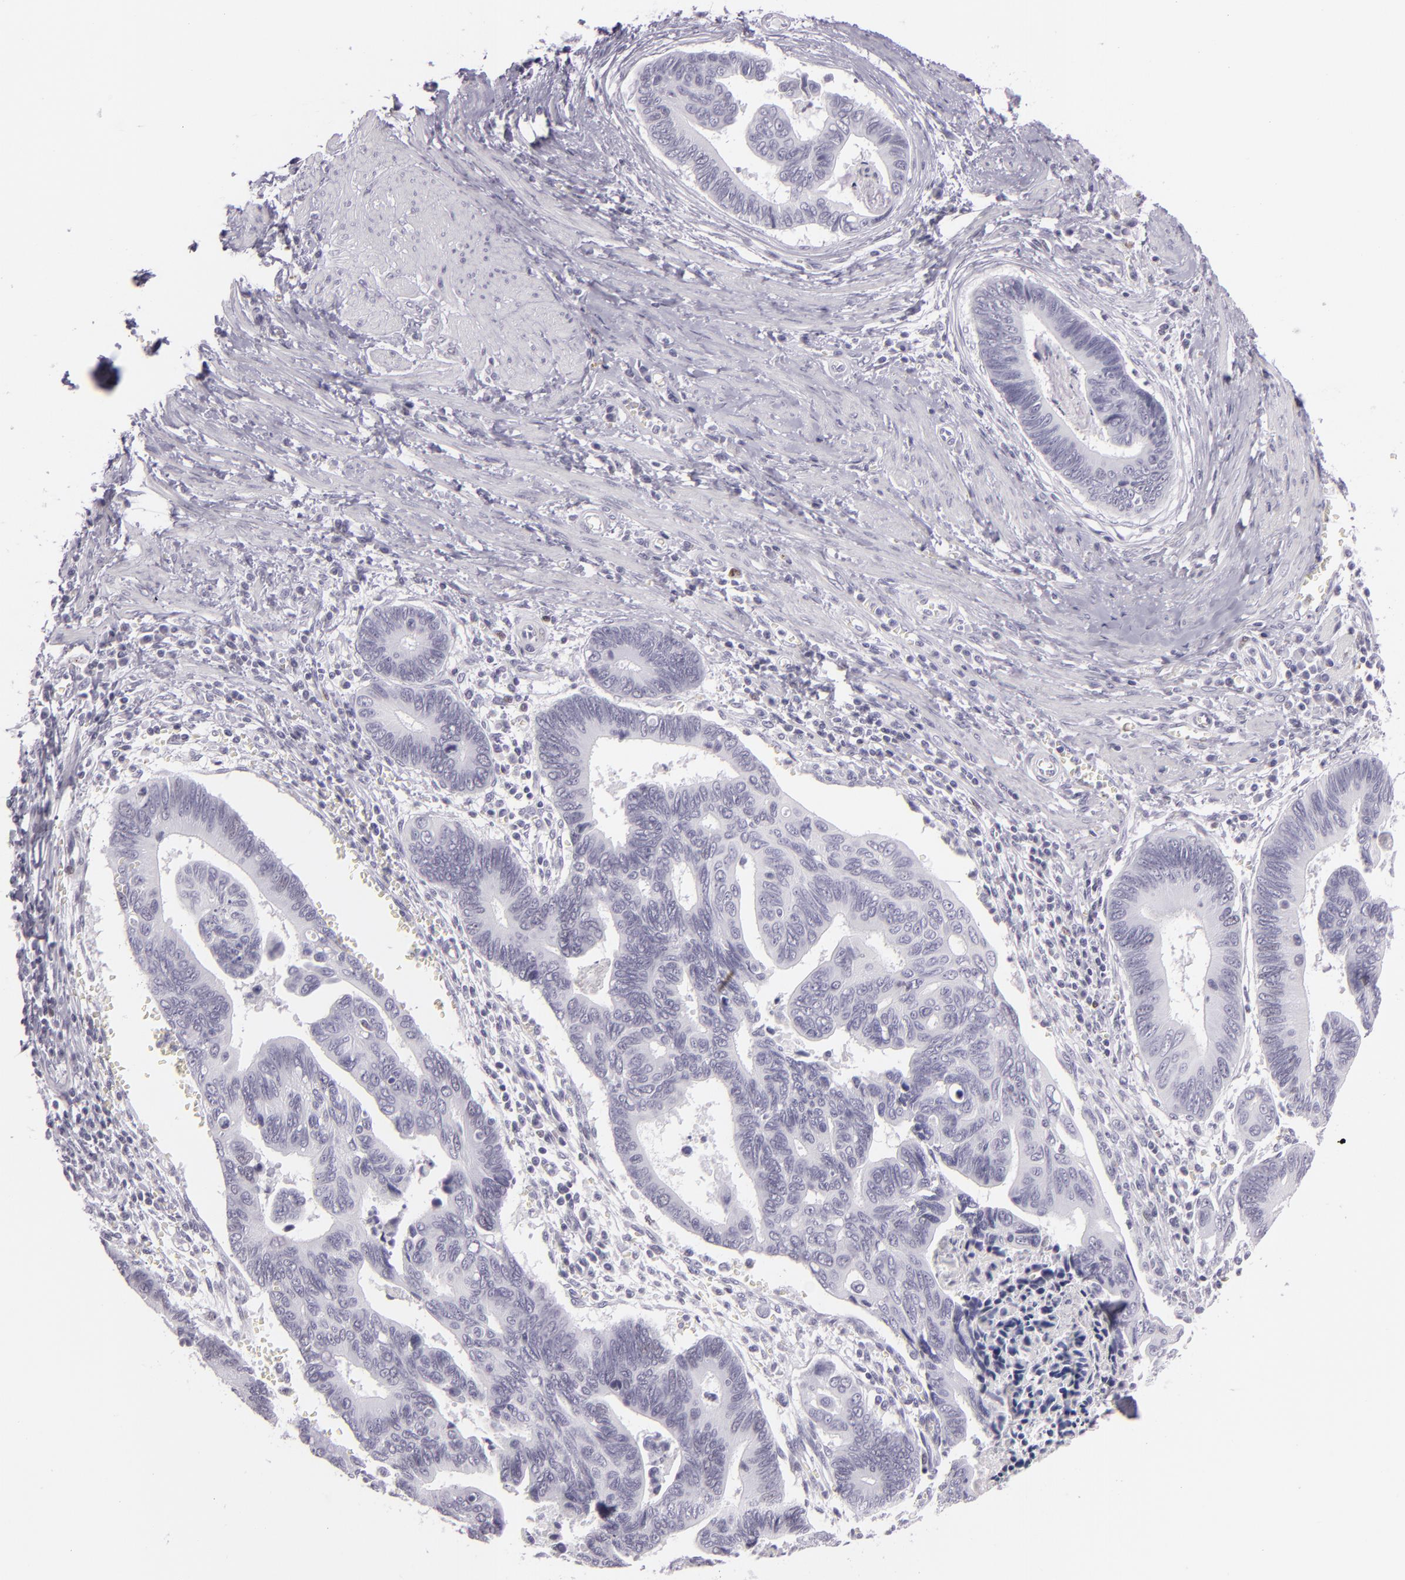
{"staining": {"intensity": "negative", "quantity": "none", "location": "none"}, "tissue": "pancreatic cancer", "cell_type": "Tumor cells", "image_type": "cancer", "snomed": [{"axis": "morphology", "description": "Adenocarcinoma, NOS"}, {"axis": "topography", "description": "Pancreas"}], "caption": "Immunohistochemistry histopathology image of human adenocarcinoma (pancreatic) stained for a protein (brown), which reveals no staining in tumor cells. (DAB immunohistochemistry visualized using brightfield microscopy, high magnification).", "gene": "MCM3", "patient": {"sex": "female", "age": 70}}